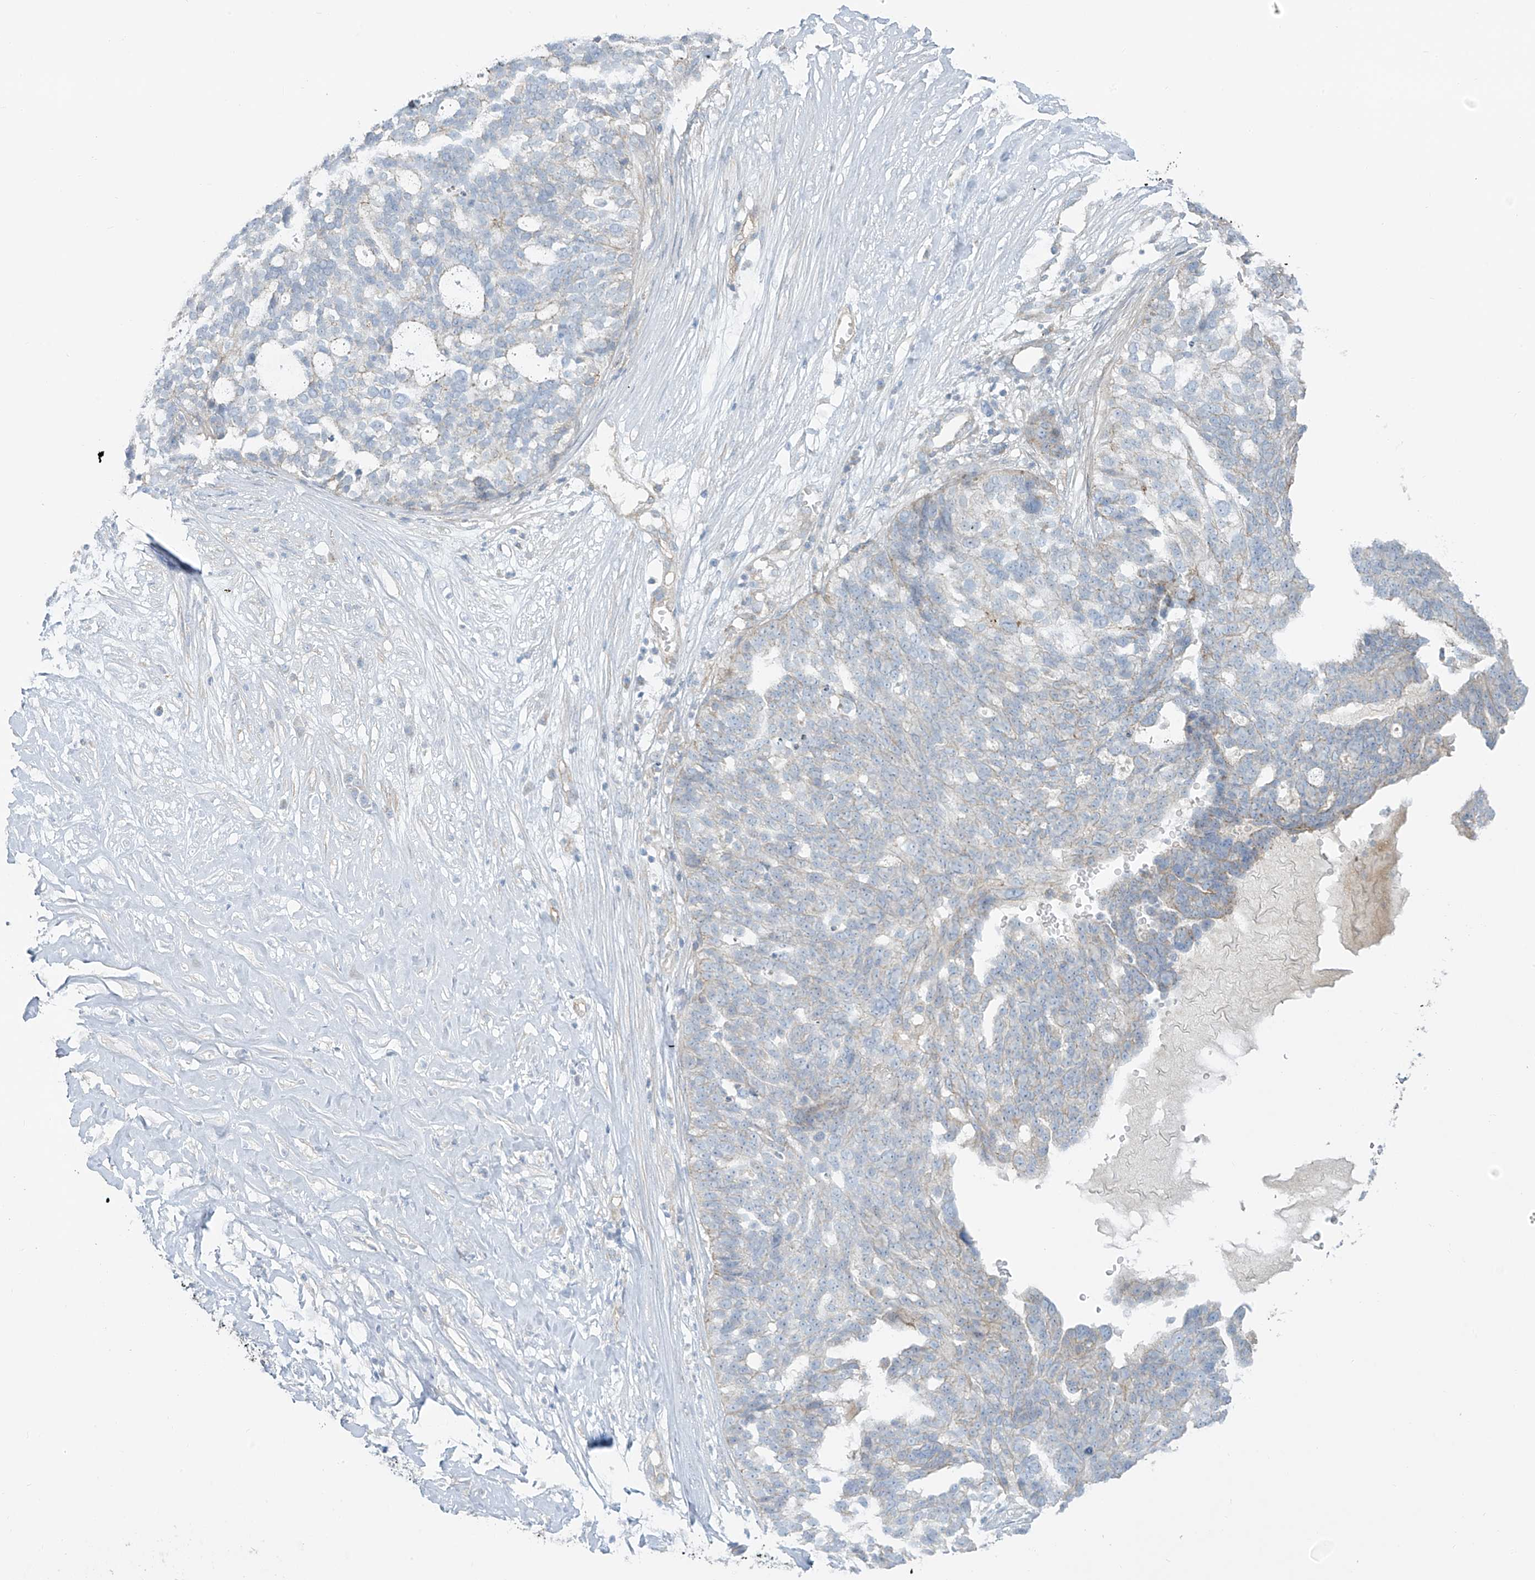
{"staining": {"intensity": "negative", "quantity": "none", "location": "none"}, "tissue": "ovarian cancer", "cell_type": "Tumor cells", "image_type": "cancer", "snomed": [{"axis": "morphology", "description": "Cystadenocarcinoma, serous, NOS"}, {"axis": "topography", "description": "Ovary"}], "caption": "An immunohistochemistry (IHC) photomicrograph of serous cystadenocarcinoma (ovarian) is shown. There is no staining in tumor cells of serous cystadenocarcinoma (ovarian).", "gene": "VAMP5", "patient": {"sex": "female", "age": 59}}